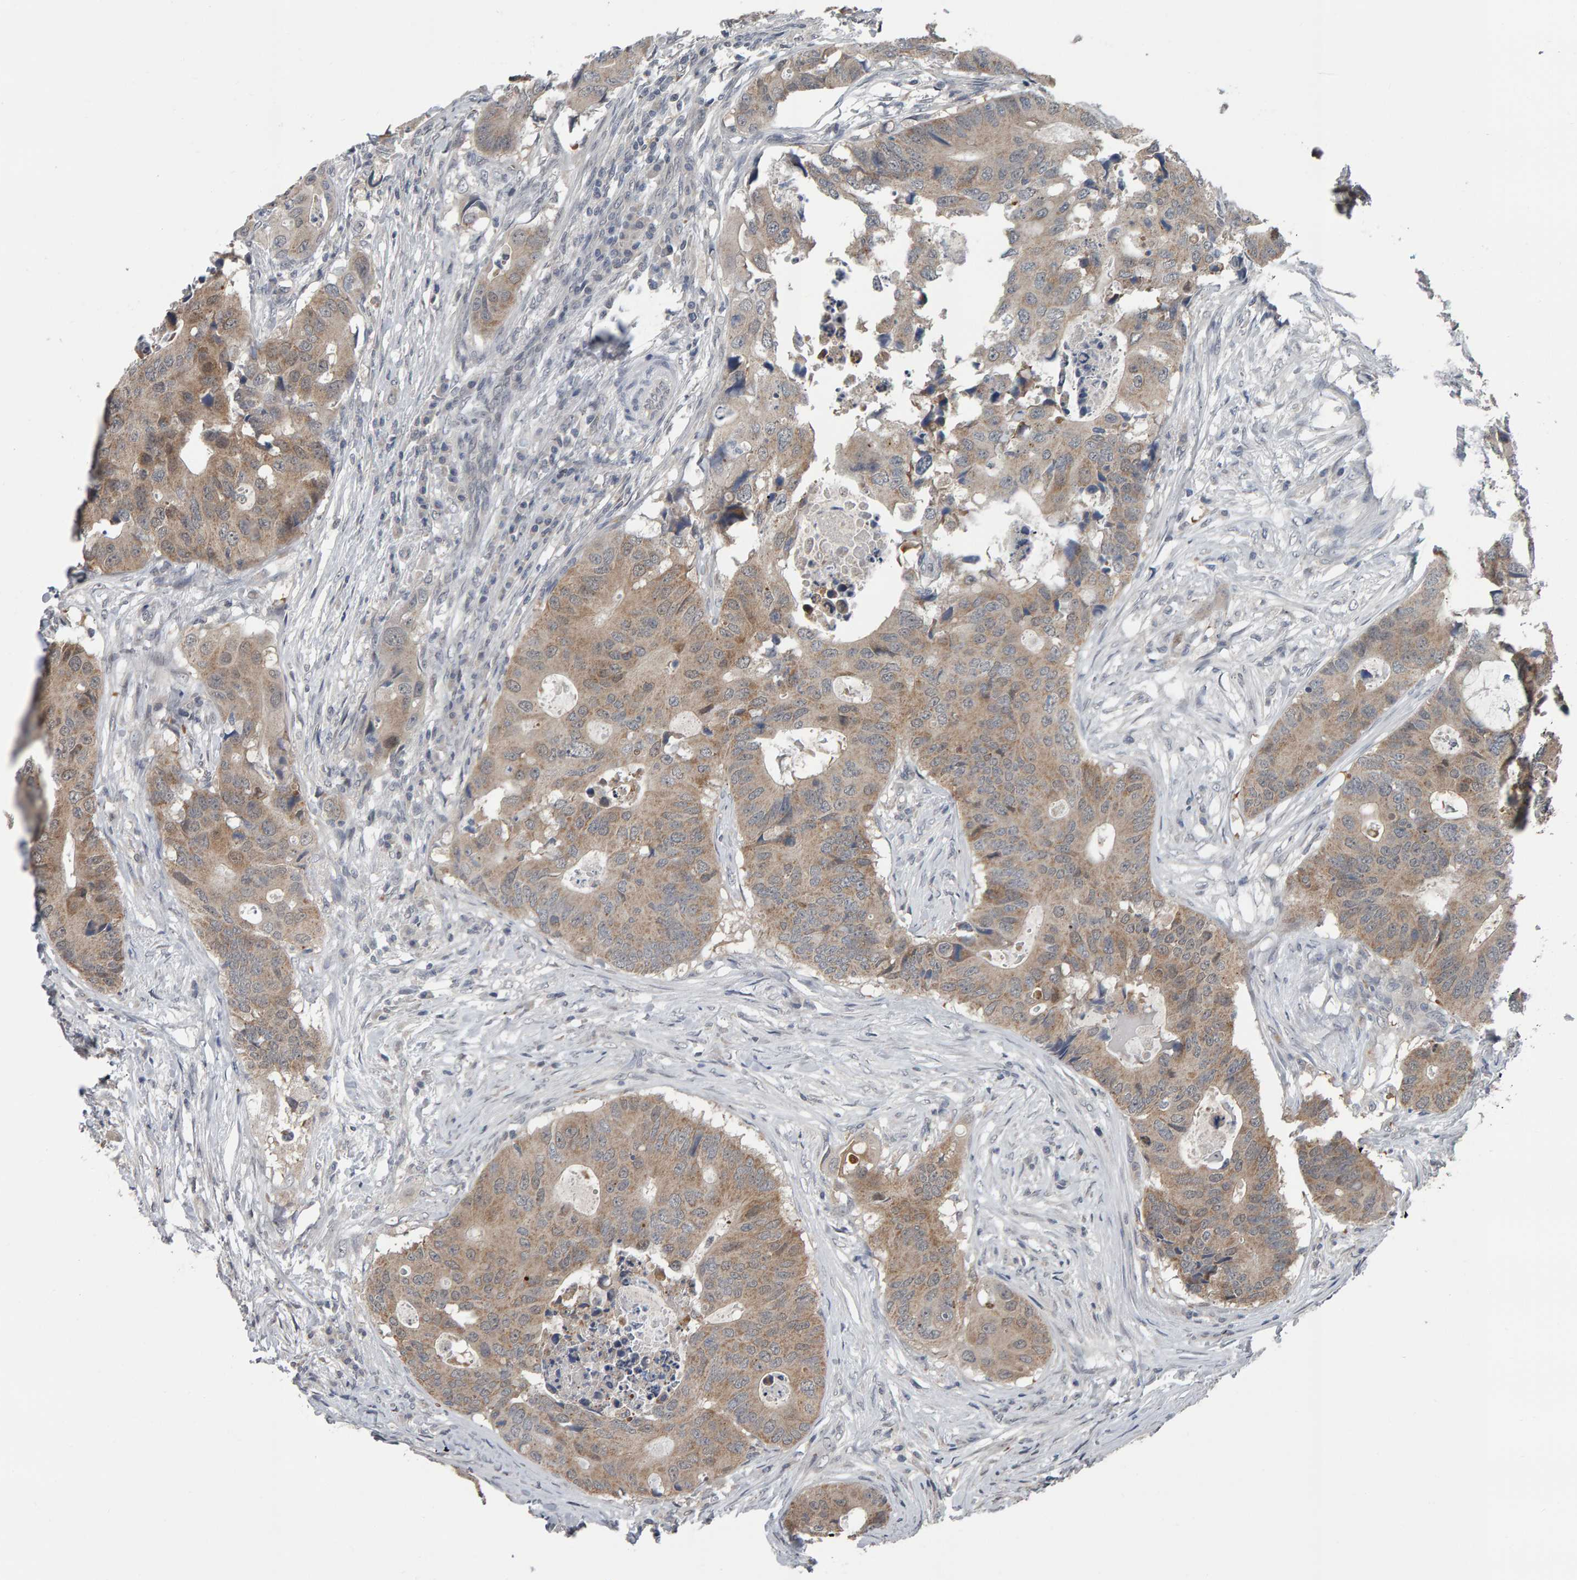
{"staining": {"intensity": "weak", "quantity": ">75%", "location": "cytoplasmic/membranous"}, "tissue": "colorectal cancer", "cell_type": "Tumor cells", "image_type": "cancer", "snomed": [{"axis": "morphology", "description": "Adenocarcinoma, NOS"}, {"axis": "topography", "description": "Colon"}], "caption": "Adenocarcinoma (colorectal) stained with DAB IHC shows low levels of weak cytoplasmic/membranous staining in about >75% of tumor cells.", "gene": "COASY", "patient": {"sex": "male", "age": 71}}